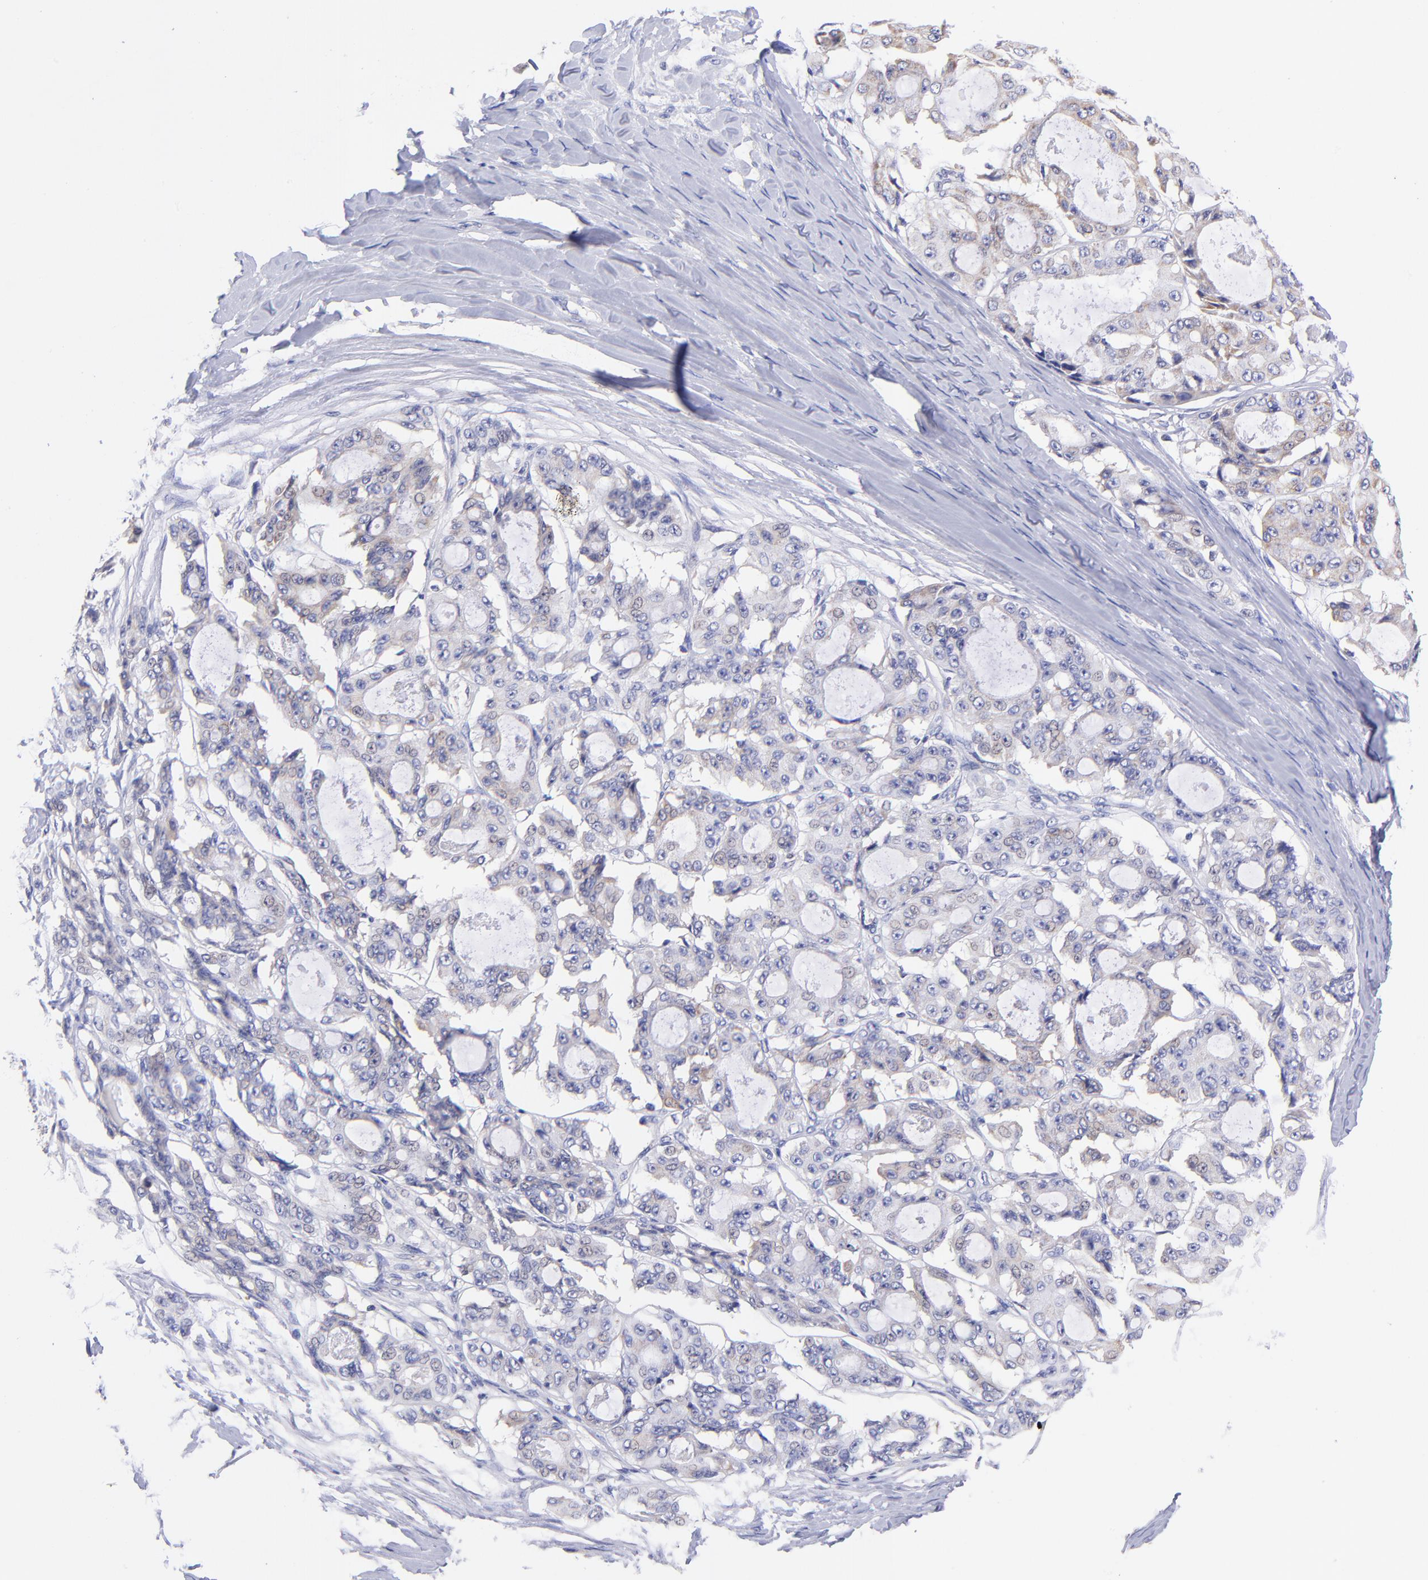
{"staining": {"intensity": "weak", "quantity": "<25%", "location": "cytoplasmic/membranous"}, "tissue": "ovarian cancer", "cell_type": "Tumor cells", "image_type": "cancer", "snomed": [{"axis": "morphology", "description": "Carcinoma, endometroid"}, {"axis": "topography", "description": "Ovary"}], "caption": "Immunohistochemistry (IHC) micrograph of neoplastic tissue: ovarian endometroid carcinoma stained with DAB (3,3'-diaminobenzidine) exhibits no significant protein expression in tumor cells.", "gene": "NDUFB7", "patient": {"sex": "female", "age": 61}}